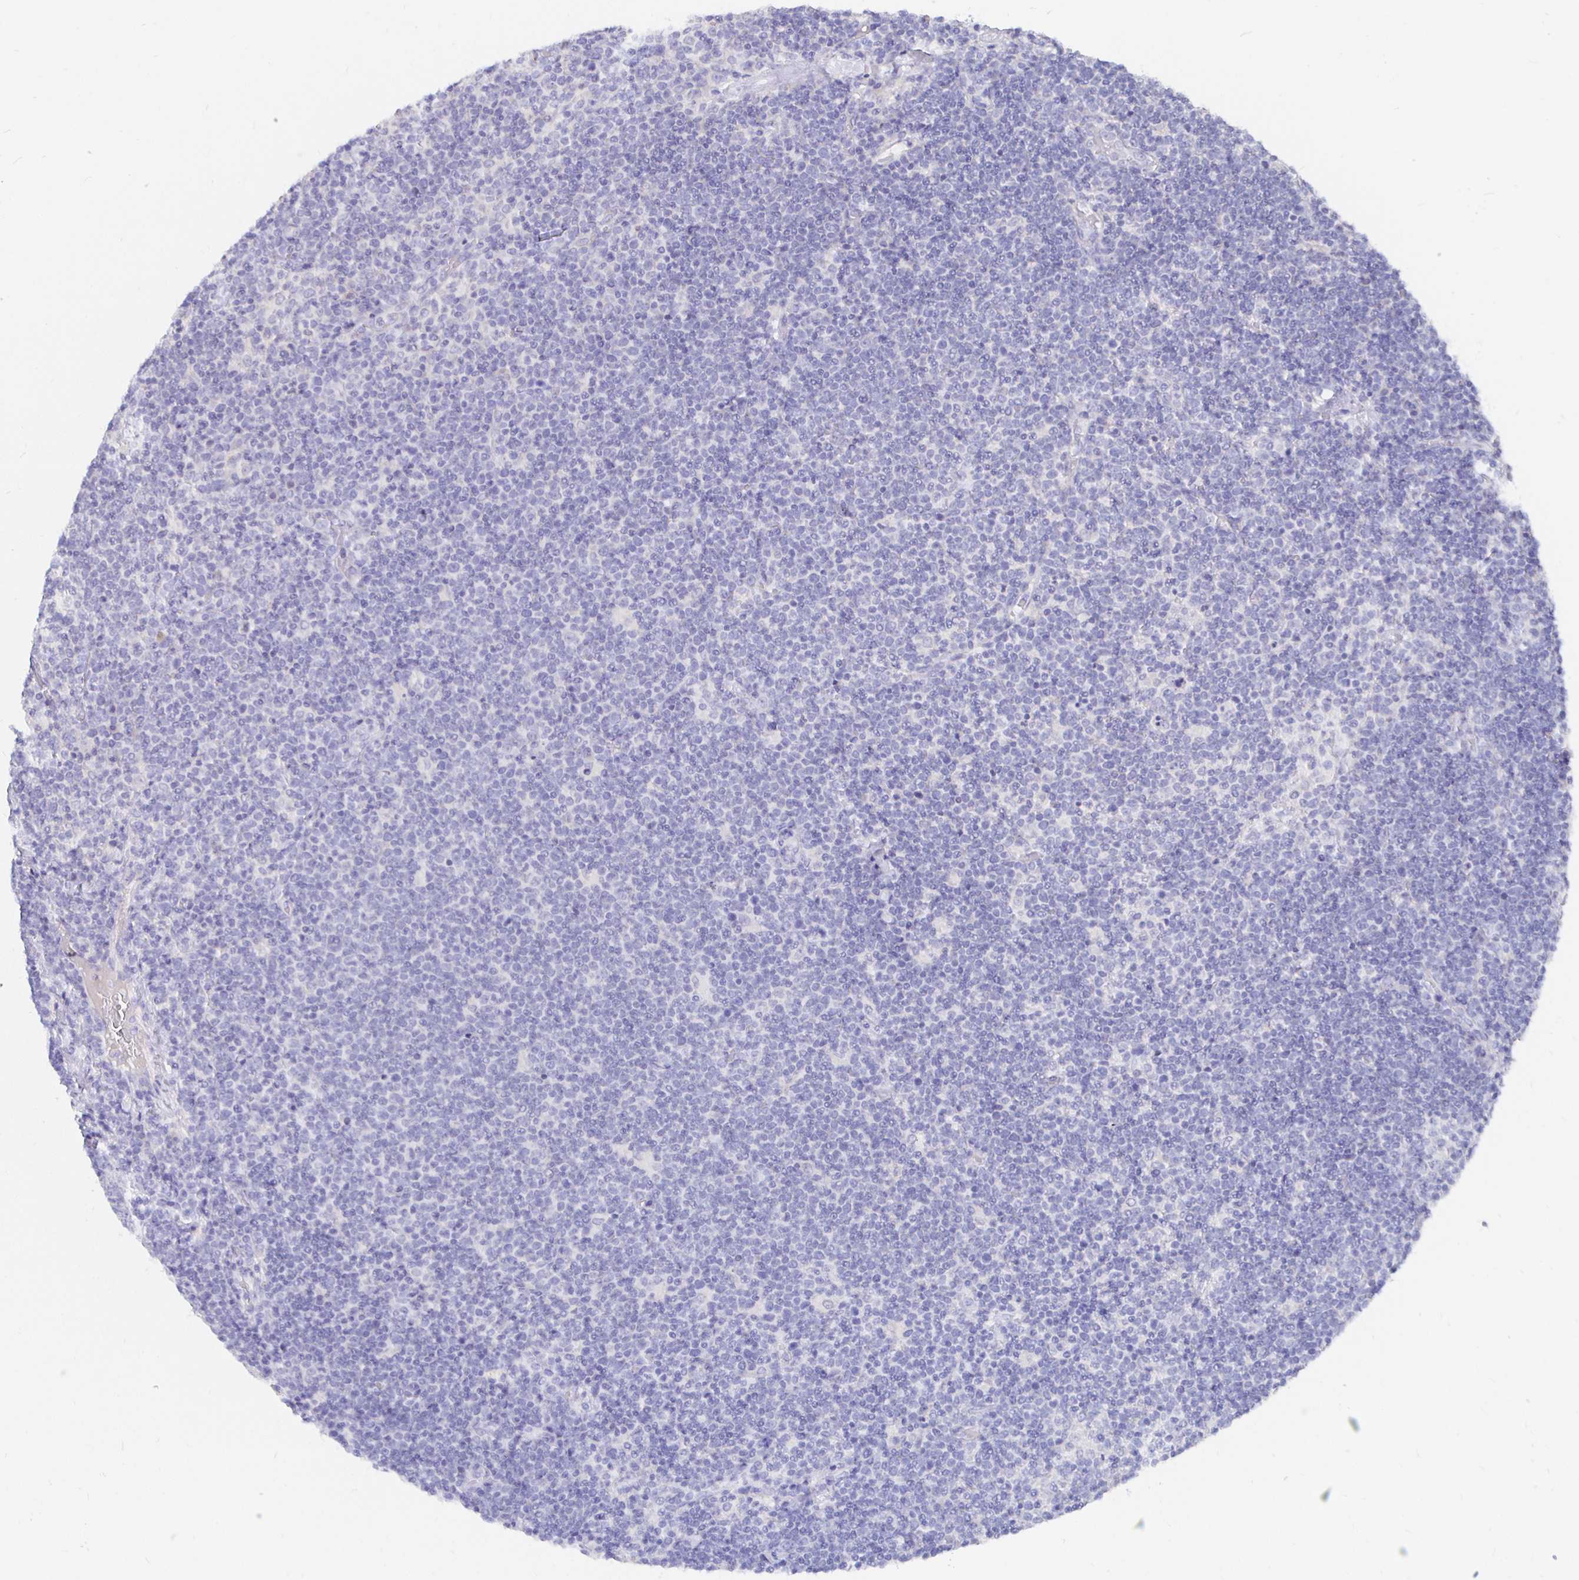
{"staining": {"intensity": "negative", "quantity": "none", "location": "none"}, "tissue": "lymphoma", "cell_type": "Tumor cells", "image_type": "cancer", "snomed": [{"axis": "morphology", "description": "Malignant lymphoma, non-Hodgkin's type, High grade"}, {"axis": "topography", "description": "Lymph node"}], "caption": "Immunohistochemistry (IHC) of lymphoma shows no staining in tumor cells. The staining was performed using DAB (3,3'-diaminobenzidine) to visualize the protein expression in brown, while the nuclei were stained in blue with hematoxylin (Magnification: 20x).", "gene": "NECAB1", "patient": {"sex": "male", "age": 61}}